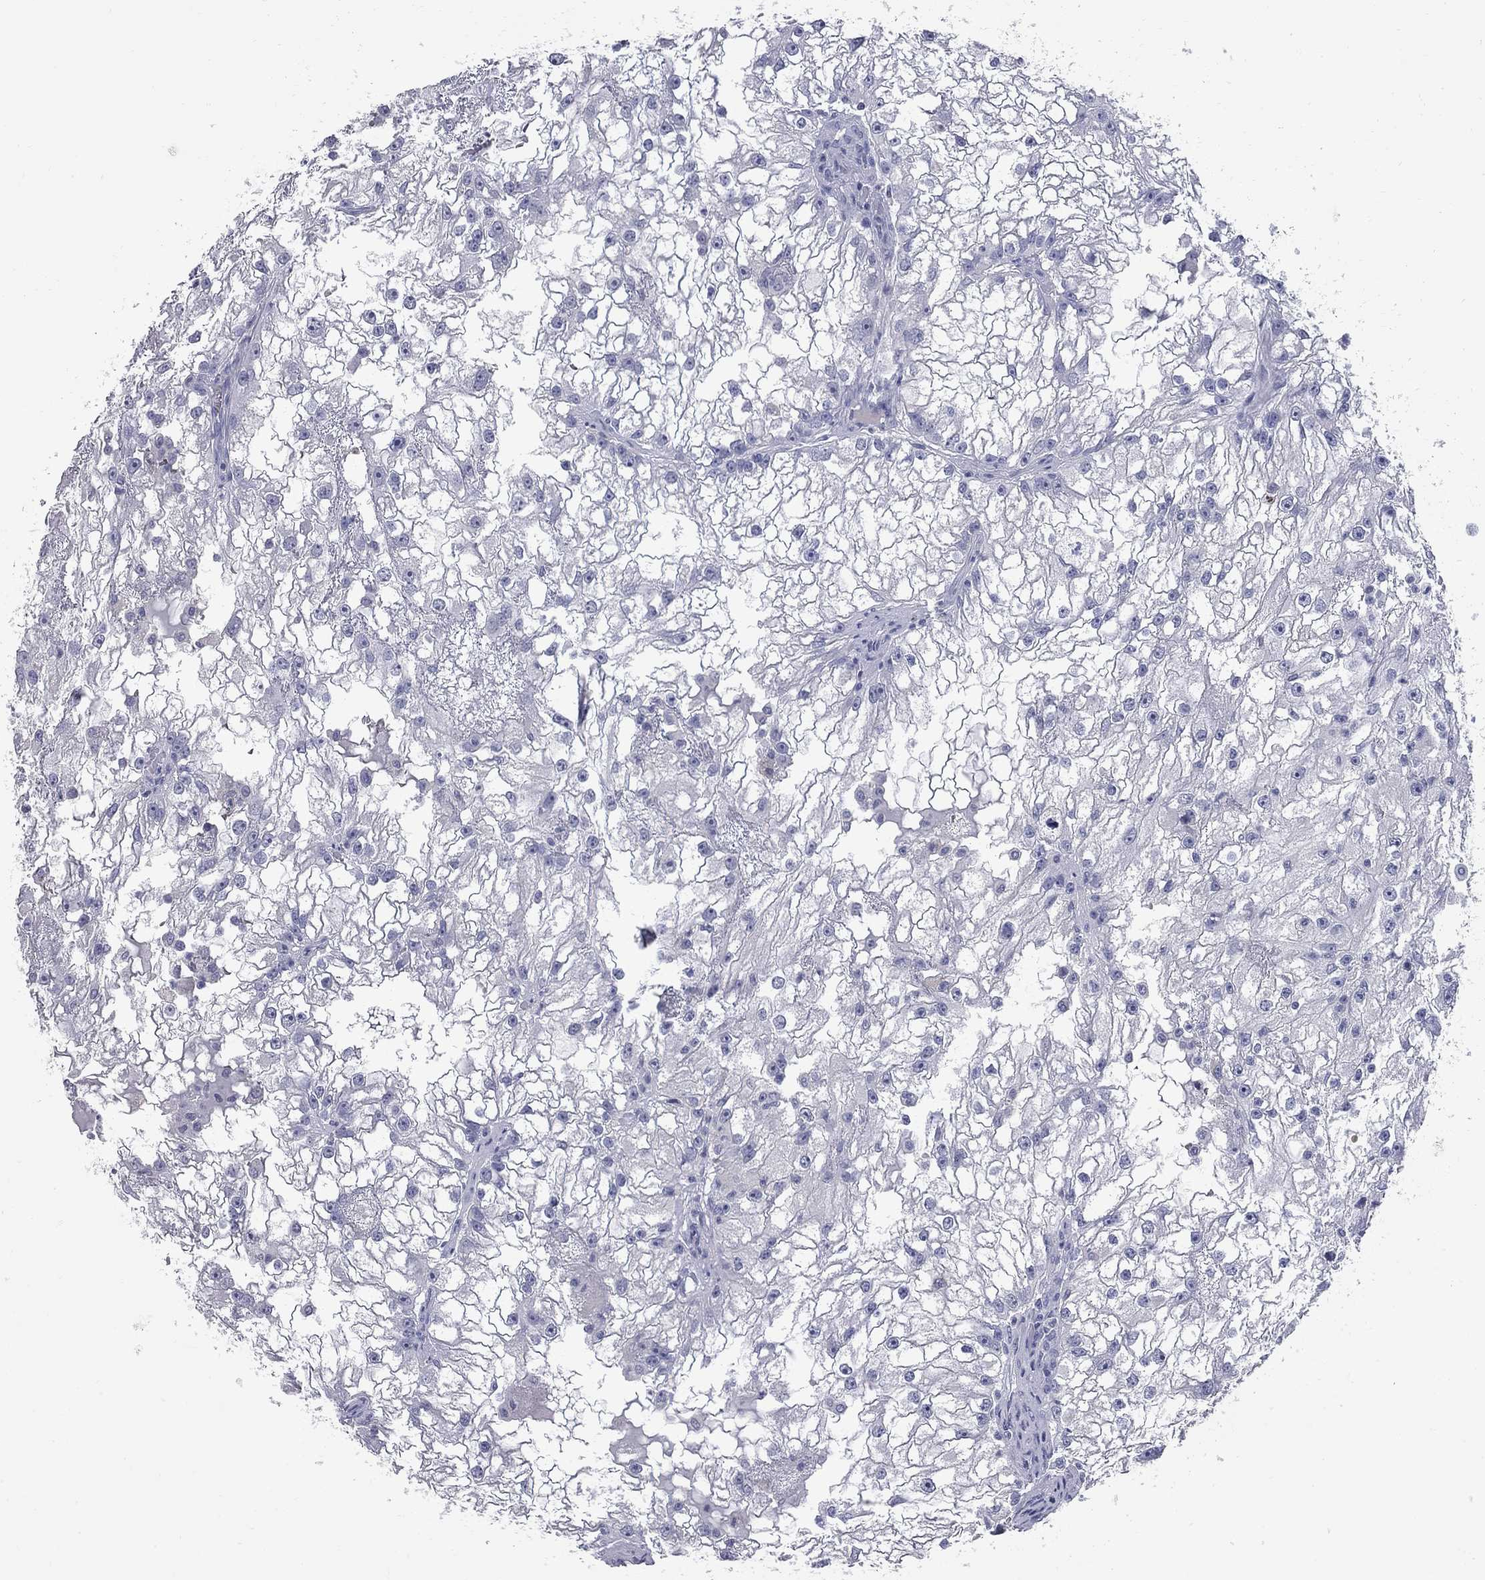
{"staining": {"intensity": "negative", "quantity": "none", "location": "none"}, "tissue": "renal cancer", "cell_type": "Tumor cells", "image_type": "cancer", "snomed": [{"axis": "morphology", "description": "Adenocarcinoma, NOS"}, {"axis": "topography", "description": "Kidney"}], "caption": "Tumor cells are negative for brown protein staining in renal adenocarcinoma.", "gene": "FAM221B", "patient": {"sex": "male", "age": 59}}